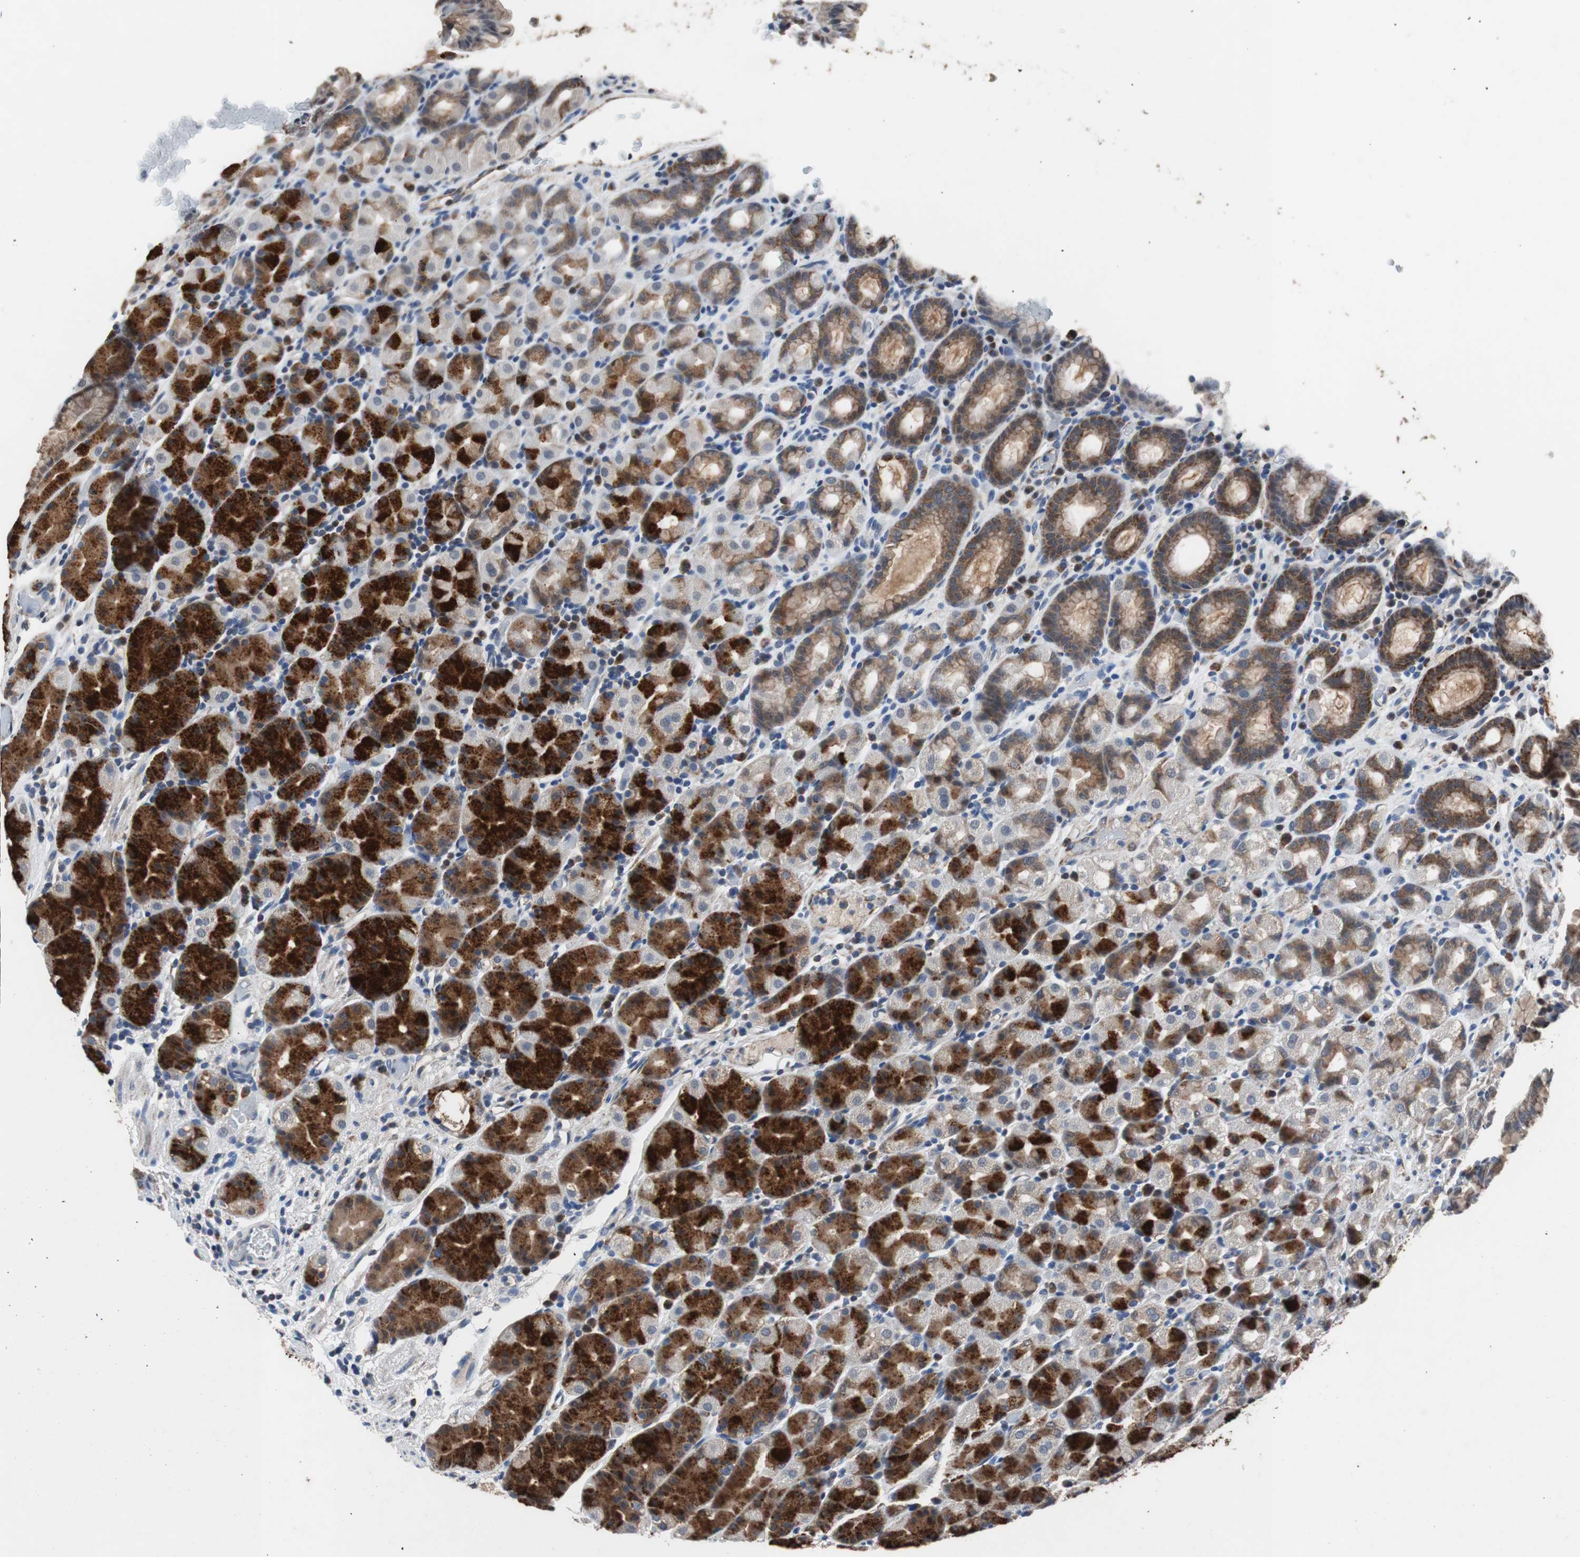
{"staining": {"intensity": "strong", "quantity": ">75%", "location": "cytoplasmic/membranous"}, "tissue": "stomach", "cell_type": "Glandular cells", "image_type": "normal", "snomed": [{"axis": "morphology", "description": "Normal tissue, NOS"}, {"axis": "topography", "description": "Stomach, upper"}], "caption": "The immunohistochemical stain highlights strong cytoplasmic/membranous staining in glandular cells of benign stomach.", "gene": "PITRM1", "patient": {"sex": "male", "age": 68}}